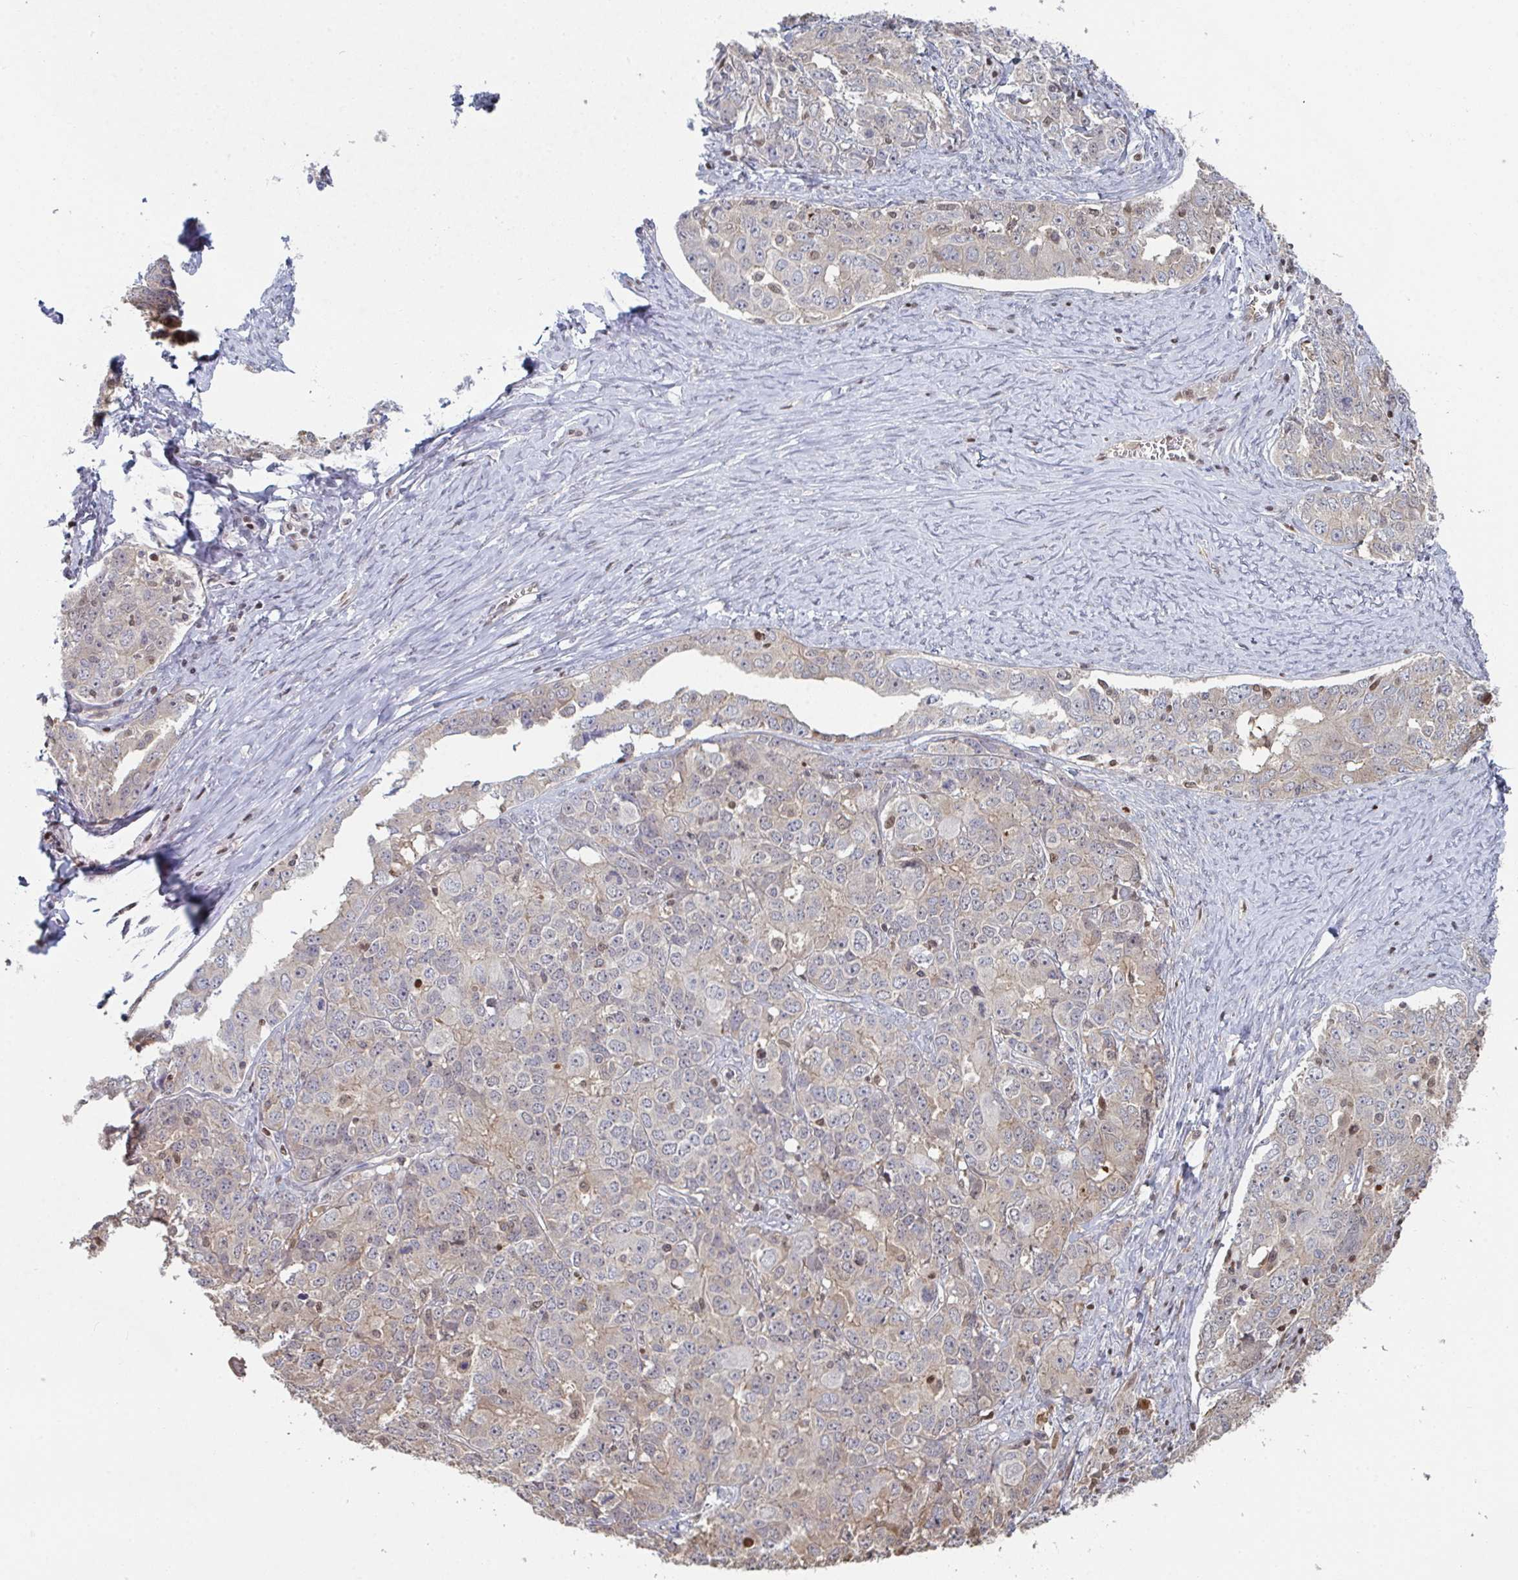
{"staining": {"intensity": "weak", "quantity": "25%-75%", "location": "cytoplasmic/membranous"}, "tissue": "ovarian cancer", "cell_type": "Tumor cells", "image_type": "cancer", "snomed": [{"axis": "morphology", "description": "Carcinoma, endometroid"}, {"axis": "topography", "description": "Ovary"}], "caption": "The micrograph reveals immunohistochemical staining of ovarian endometroid carcinoma. There is weak cytoplasmic/membranous positivity is seen in approximately 25%-75% of tumor cells.", "gene": "ACD", "patient": {"sex": "female", "age": 62}}